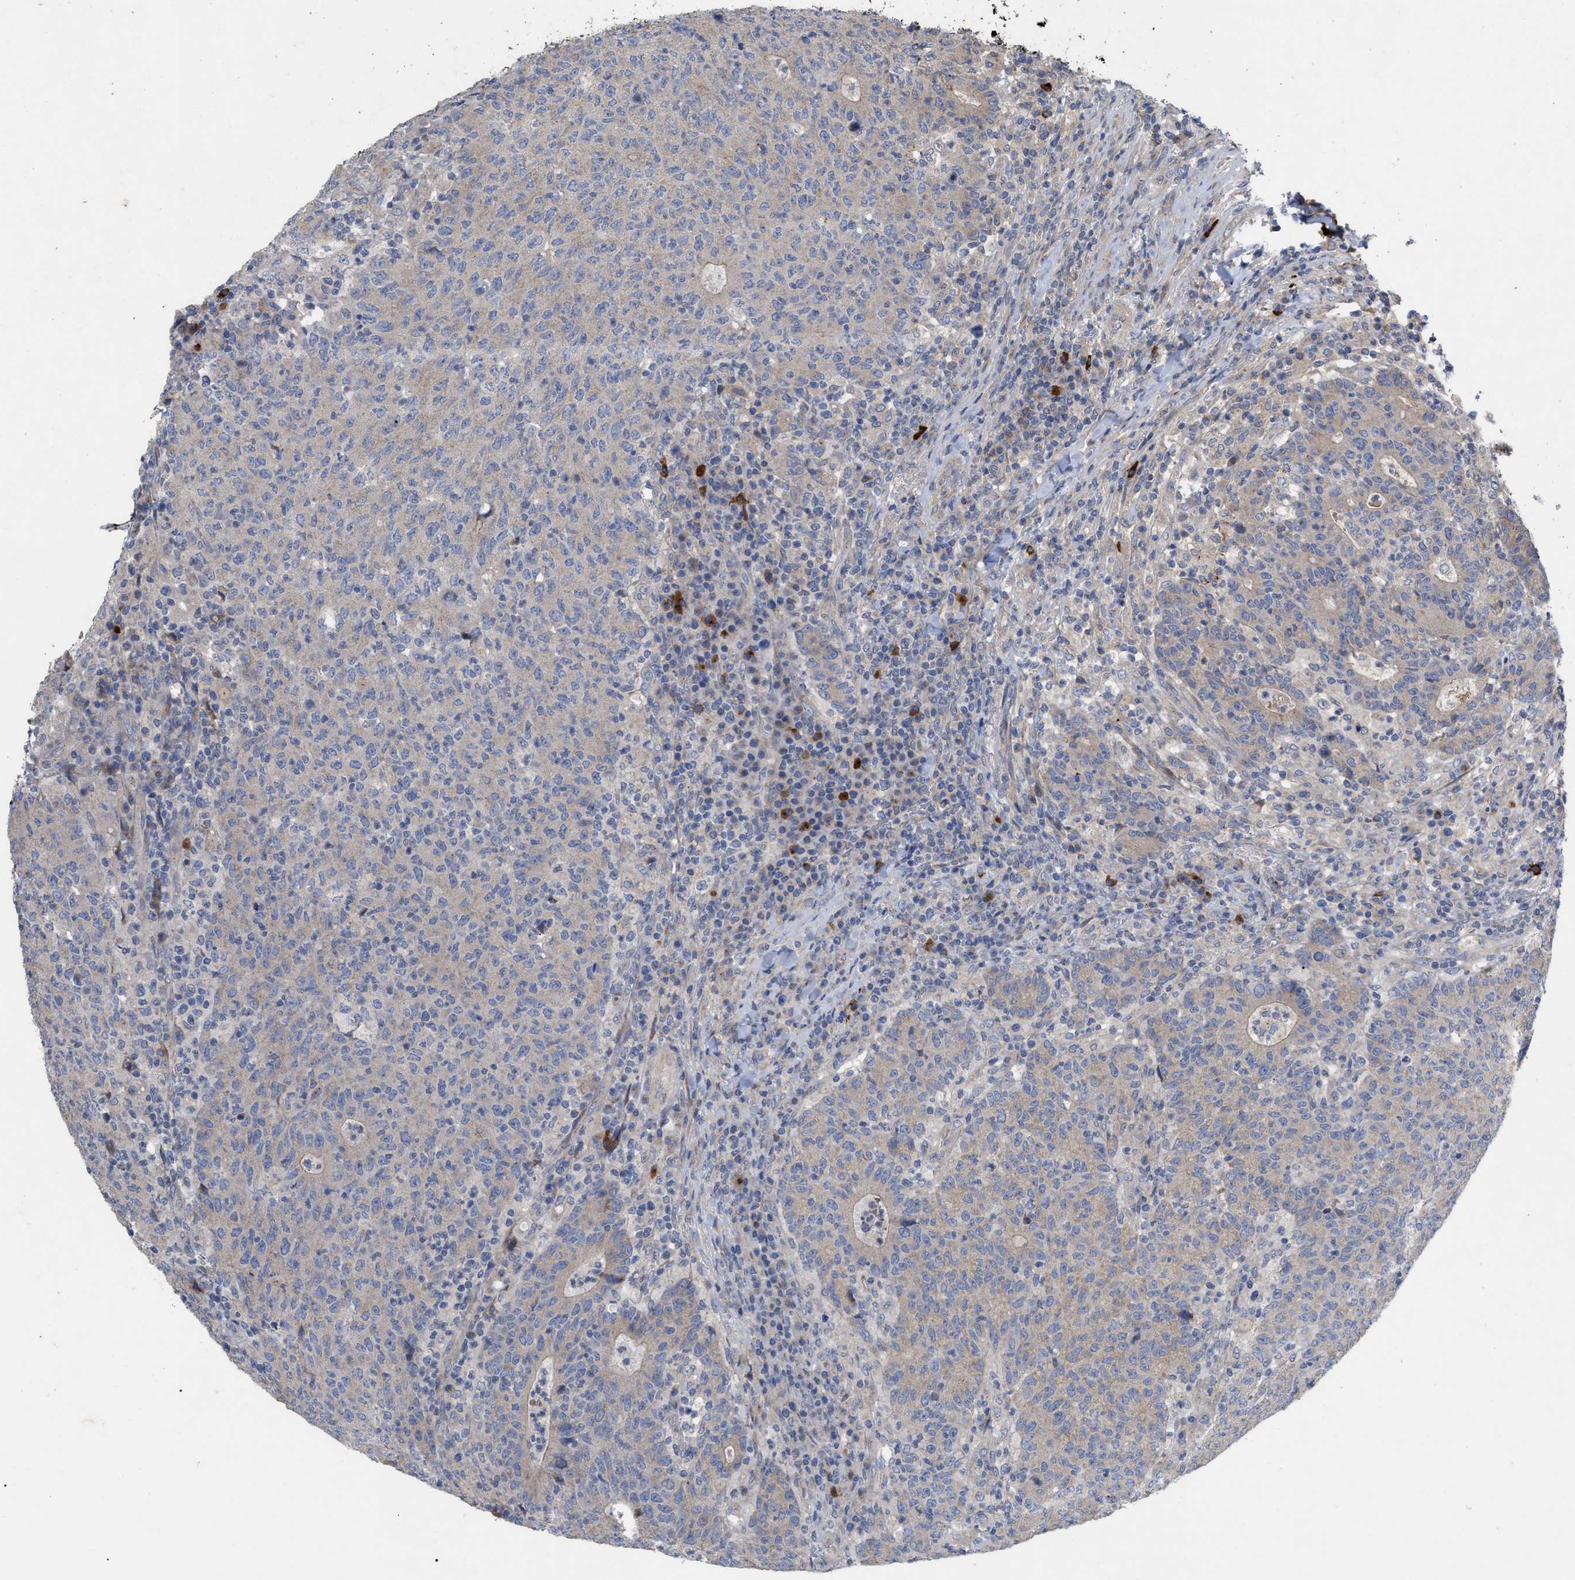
{"staining": {"intensity": "weak", "quantity": "25%-75%", "location": "cytoplasmic/membranous"}, "tissue": "colorectal cancer", "cell_type": "Tumor cells", "image_type": "cancer", "snomed": [{"axis": "morphology", "description": "Adenocarcinoma, NOS"}, {"axis": "topography", "description": "Colon"}], "caption": "Immunohistochemical staining of human adenocarcinoma (colorectal) shows low levels of weak cytoplasmic/membranous protein positivity in approximately 25%-75% of tumor cells. (Stains: DAB (3,3'-diaminobenzidine) in brown, nuclei in blue, Microscopy: brightfield microscopy at high magnification).", "gene": "VIP", "patient": {"sex": "female", "age": 75}}